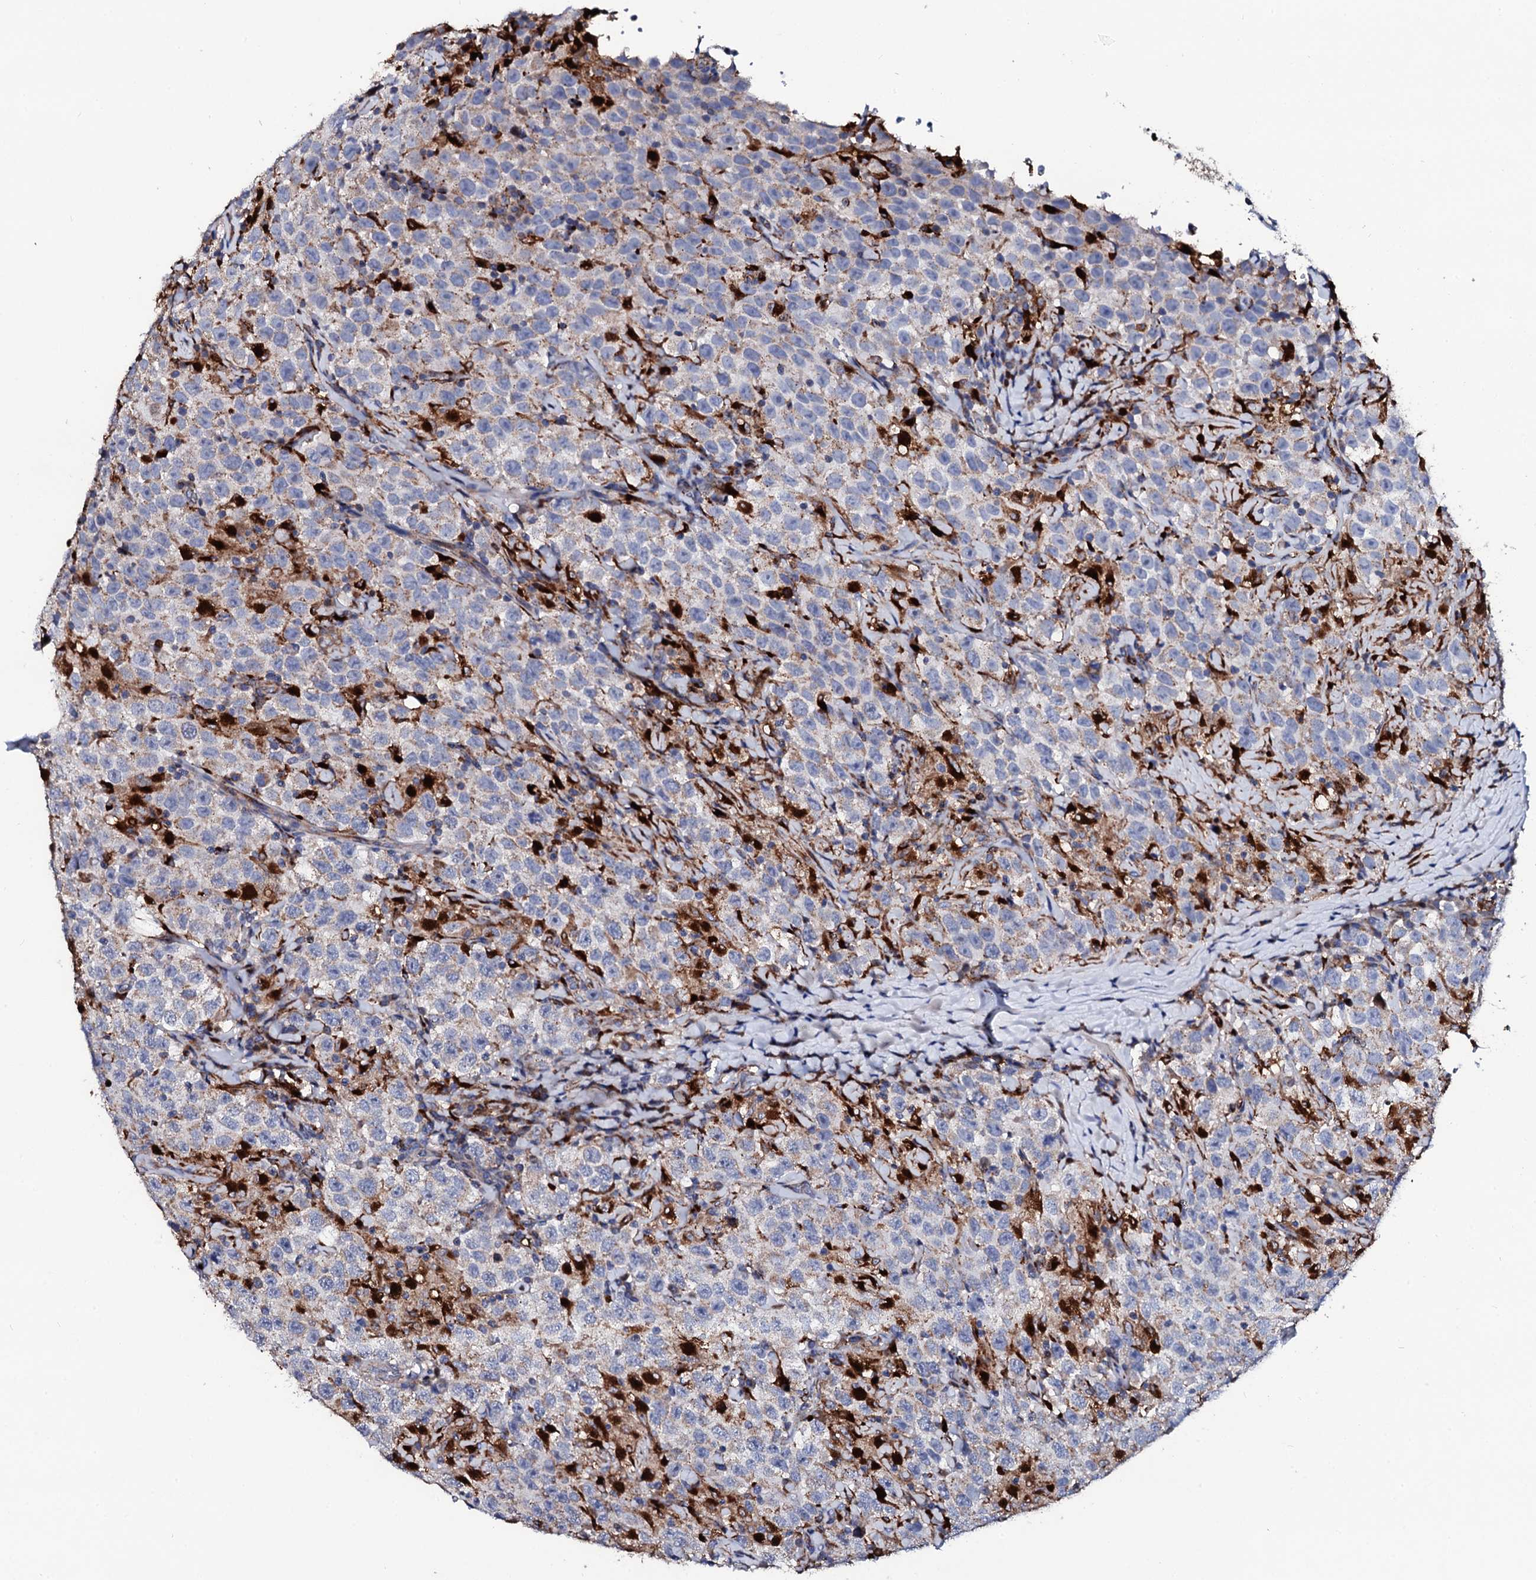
{"staining": {"intensity": "weak", "quantity": "25%-75%", "location": "cytoplasmic/membranous"}, "tissue": "testis cancer", "cell_type": "Tumor cells", "image_type": "cancer", "snomed": [{"axis": "morphology", "description": "Seminoma, NOS"}, {"axis": "topography", "description": "Testis"}], "caption": "Immunohistochemical staining of human seminoma (testis) displays low levels of weak cytoplasmic/membranous expression in approximately 25%-75% of tumor cells.", "gene": "TCIRG1", "patient": {"sex": "male", "age": 41}}